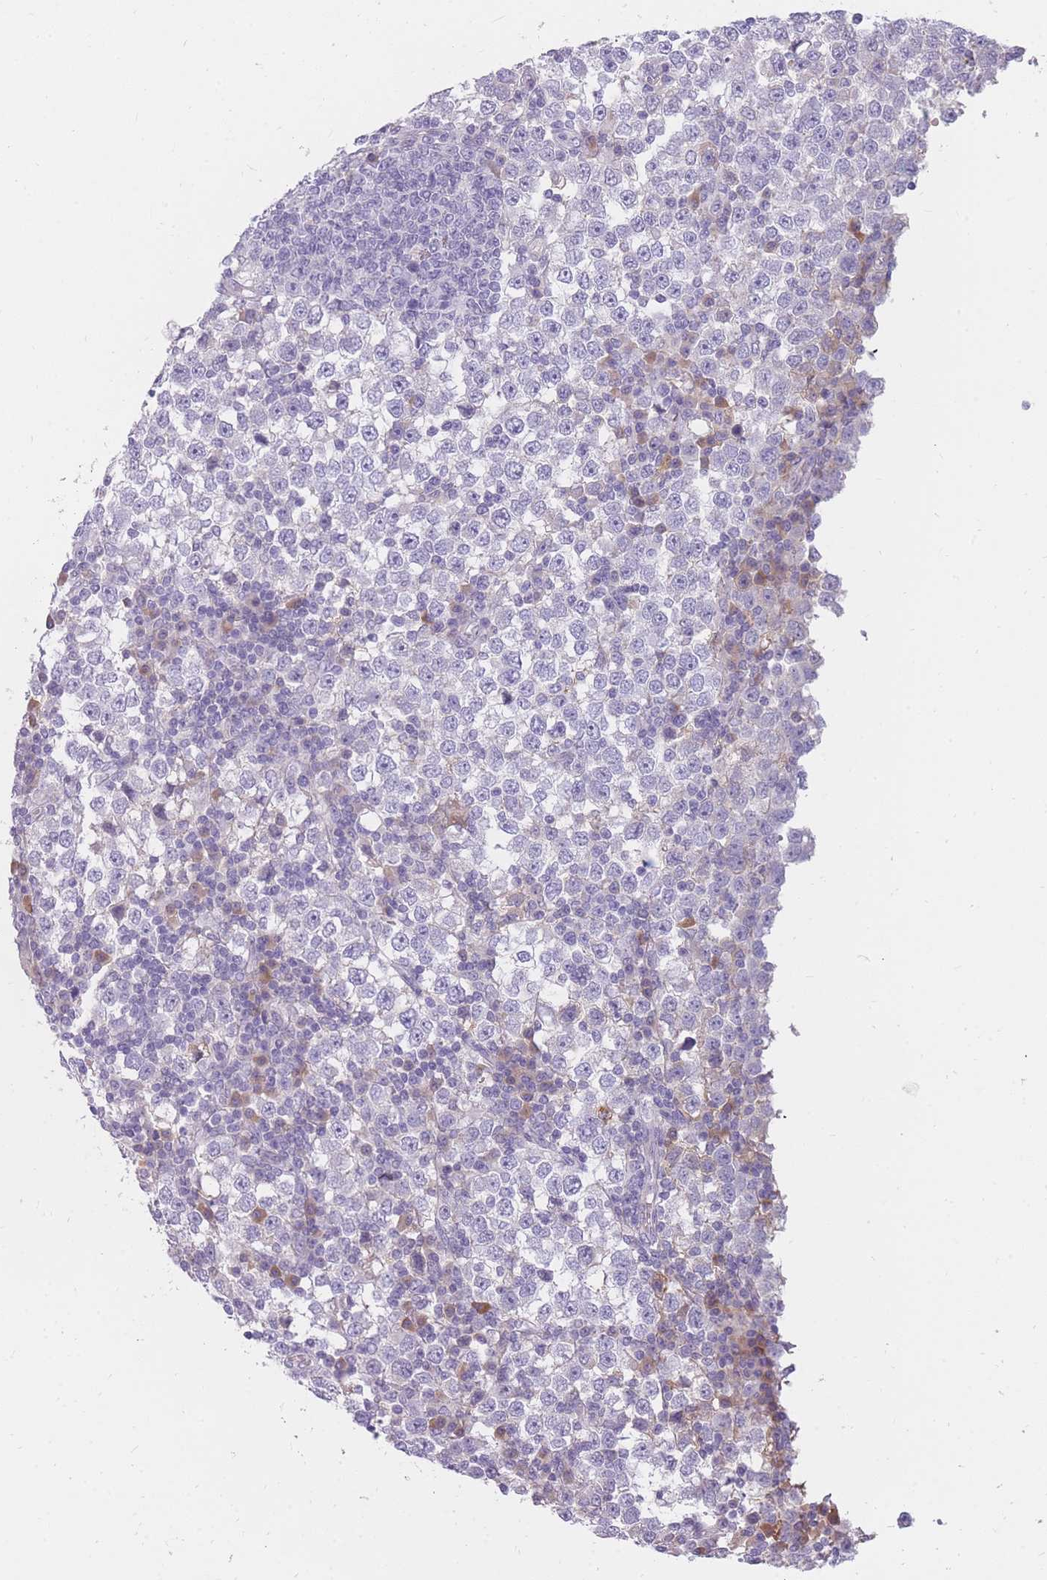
{"staining": {"intensity": "negative", "quantity": "none", "location": "none"}, "tissue": "testis cancer", "cell_type": "Tumor cells", "image_type": "cancer", "snomed": [{"axis": "morphology", "description": "Seminoma, NOS"}, {"axis": "topography", "description": "Testis"}], "caption": "High power microscopy photomicrograph of an immunohistochemistry photomicrograph of testis seminoma, revealing no significant positivity in tumor cells.", "gene": "TPSD1", "patient": {"sex": "male", "age": 65}}